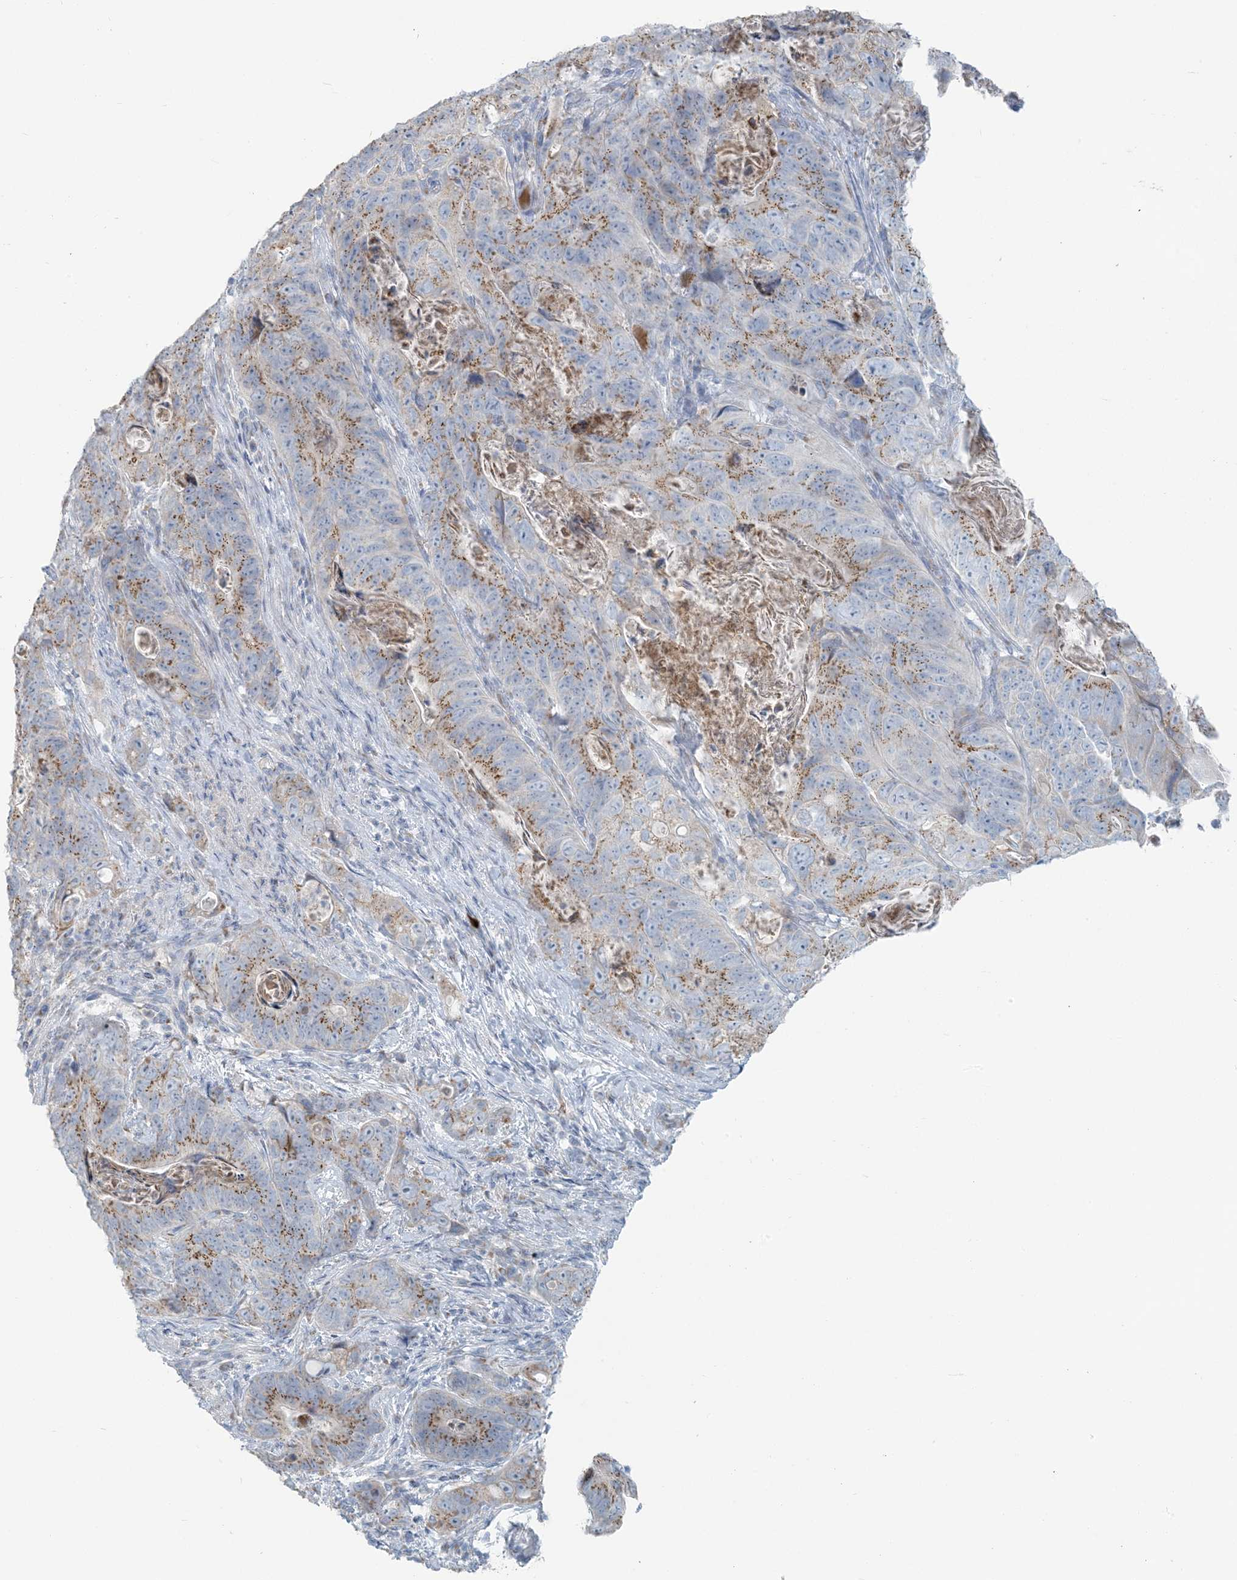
{"staining": {"intensity": "moderate", "quantity": ">75%", "location": "cytoplasmic/membranous"}, "tissue": "stomach cancer", "cell_type": "Tumor cells", "image_type": "cancer", "snomed": [{"axis": "morphology", "description": "Normal tissue, NOS"}, {"axis": "morphology", "description": "Adenocarcinoma, NOS"}, {"axis": "topography", "description": "Stomach"}], "caption": "Stomach cancer (adenocarcinoma) was stained to show a protein in brown. There is medium levels of moderate cytoplasmic/membranous staining in about >75% of tumor cells. The protein is shown in brown color, while the nuclei are stained blue.", "gene": "SCML1", "patient": {"sex": "female", "age": 89}}